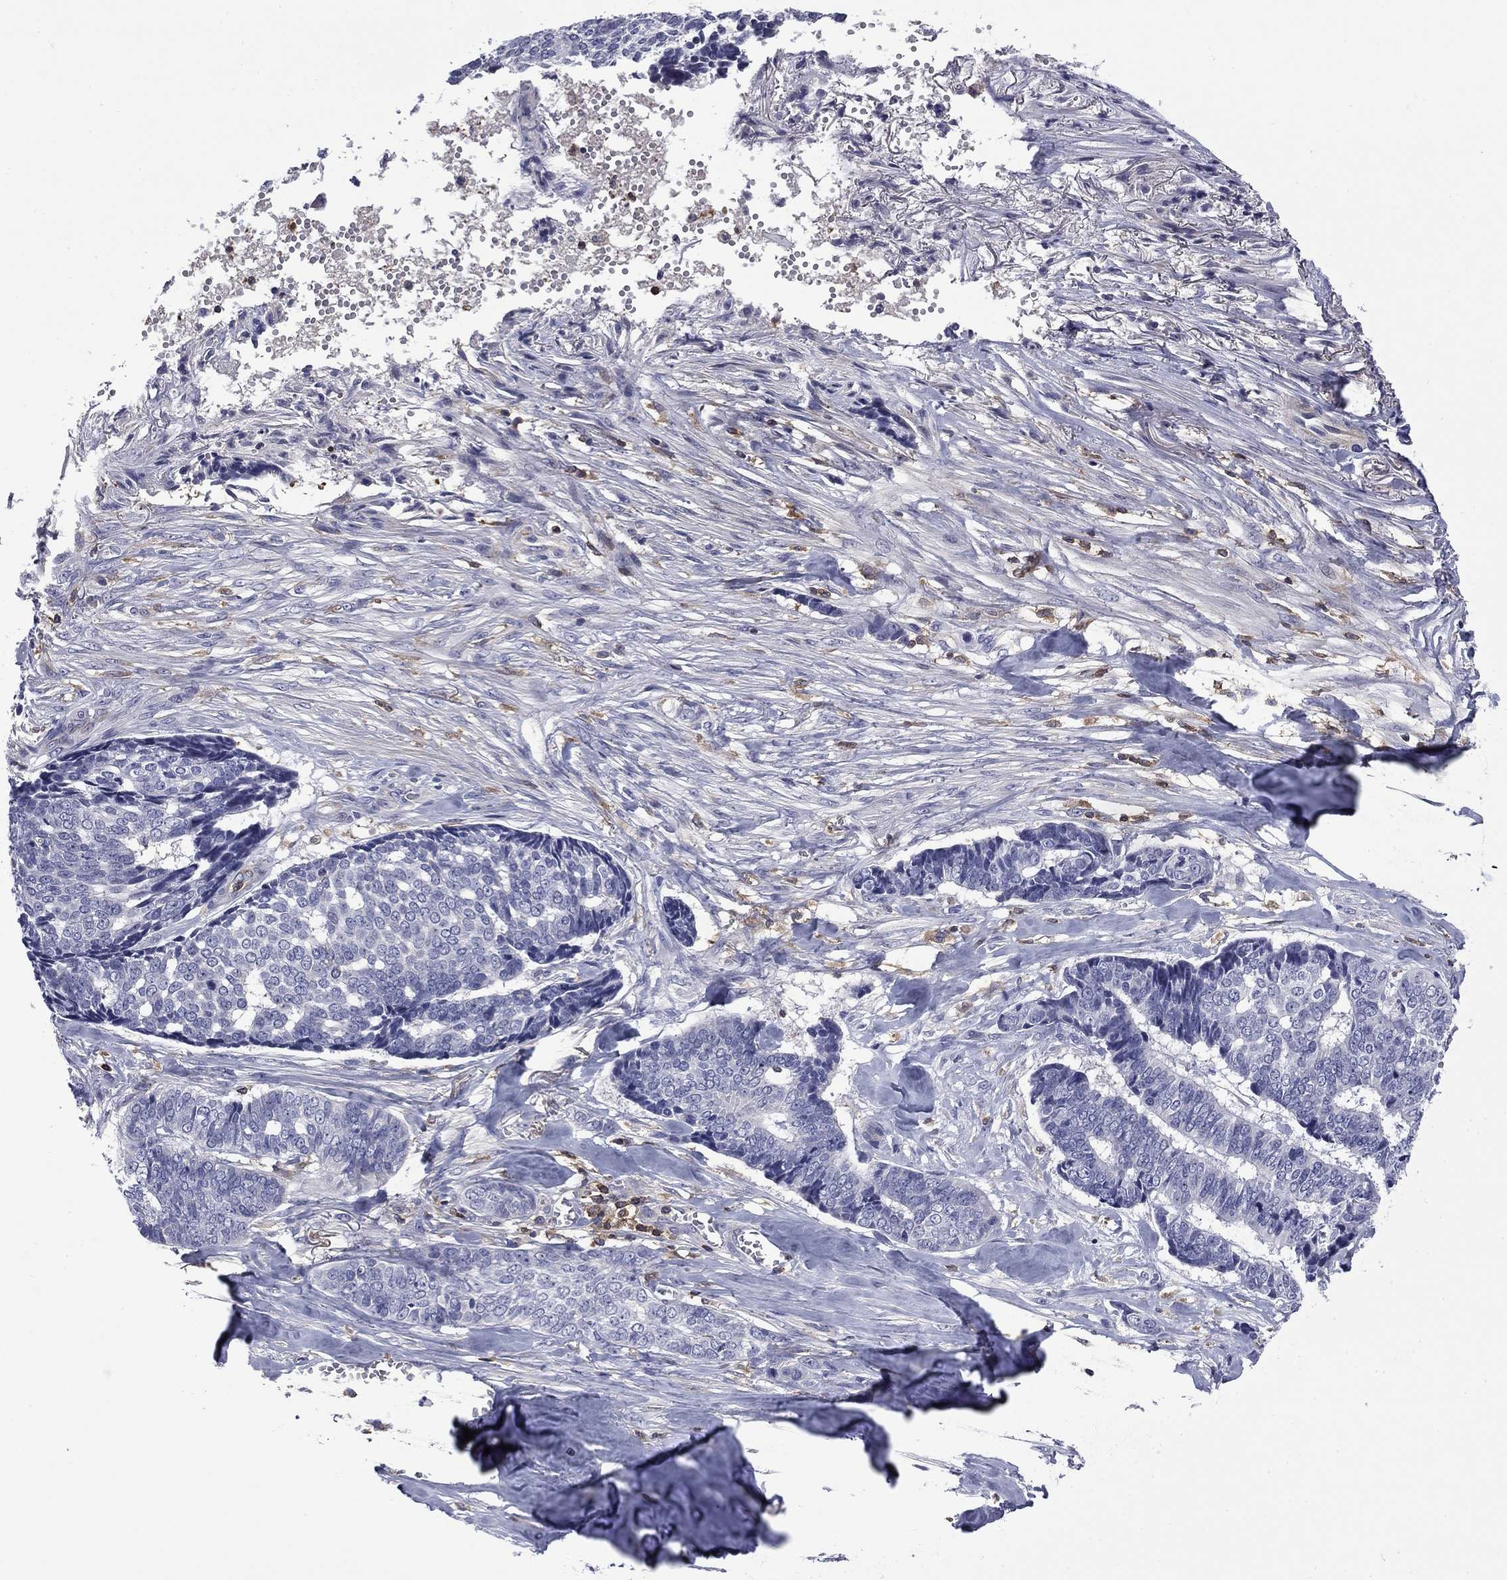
{"staining": {"intensity": "negative", "quantity": "none", "location": "none"}, "tissue": "skin cancer", "cell_type": "Tumor cells", "image_type": "cancer", "snomed": [{"axis": "morphology", "description": "Basal cell carcinoma"}, {"axis": "topography", "description": "Skin"}], "caption": "A histopathology image of human basal cell carcinoma (skin) is negative for staining in tumor cells. (DAB immunohistochemistry with hematoxylin counter stain).", "gene": "ARHGAP45", "patient": {"sex": "male", "age": 86}}